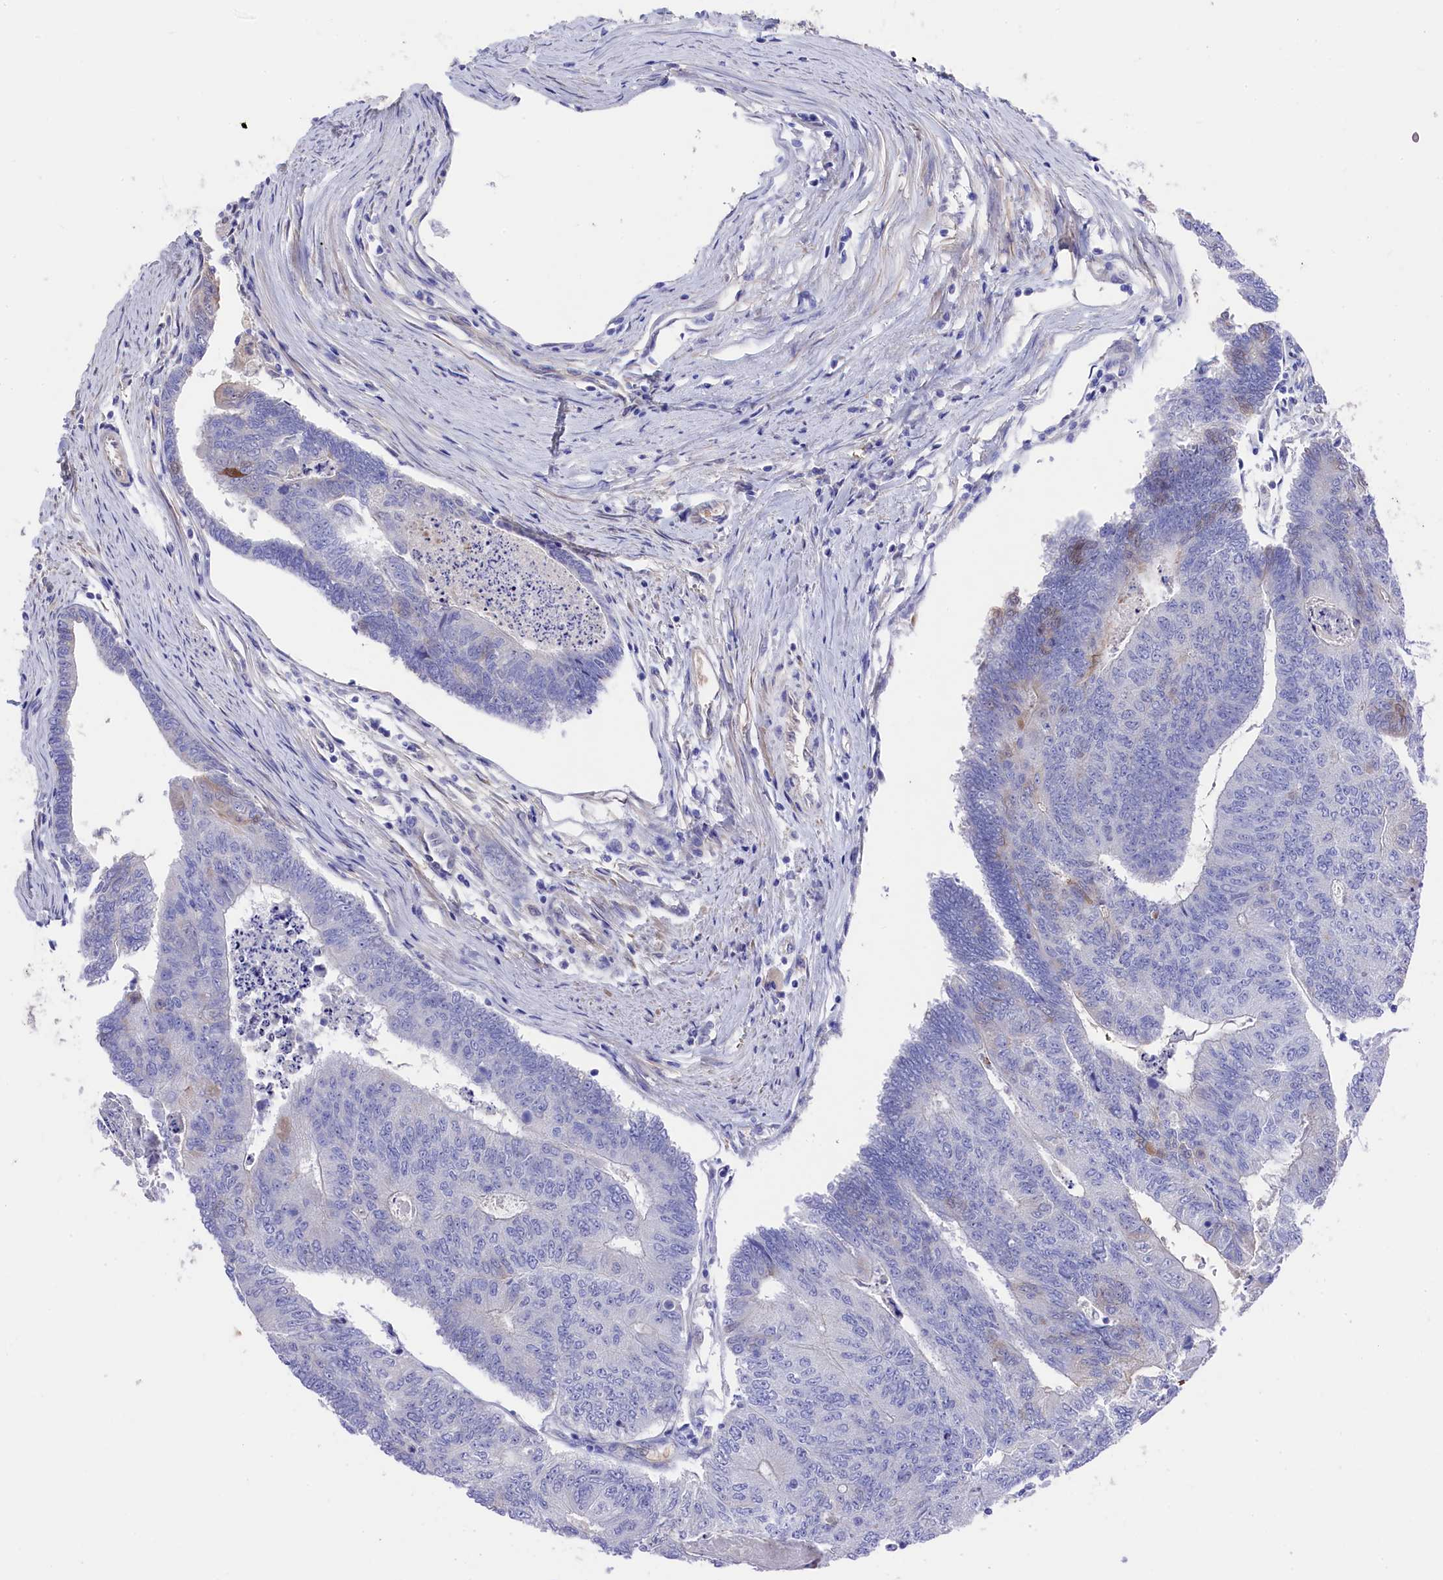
{"staining": {"intensity": "negative", "quantity": "none", "location": "none"}, "tissue": "colorectal cancer", "cell_type": "Tumor cells", "image_type": "cancer", "snomed": [{"axis": "morphology", "description": "Adenocarcinoma, NOS"}, {"axis": "topography", "description": "Colon"}], "caption": "Immunohistochemistry of human colorectal cancer (adenocarcinoma) displays no expression in tumor cells.", "gene": "LHFPL4", "patient": {"sex": "female", "age": 67}}